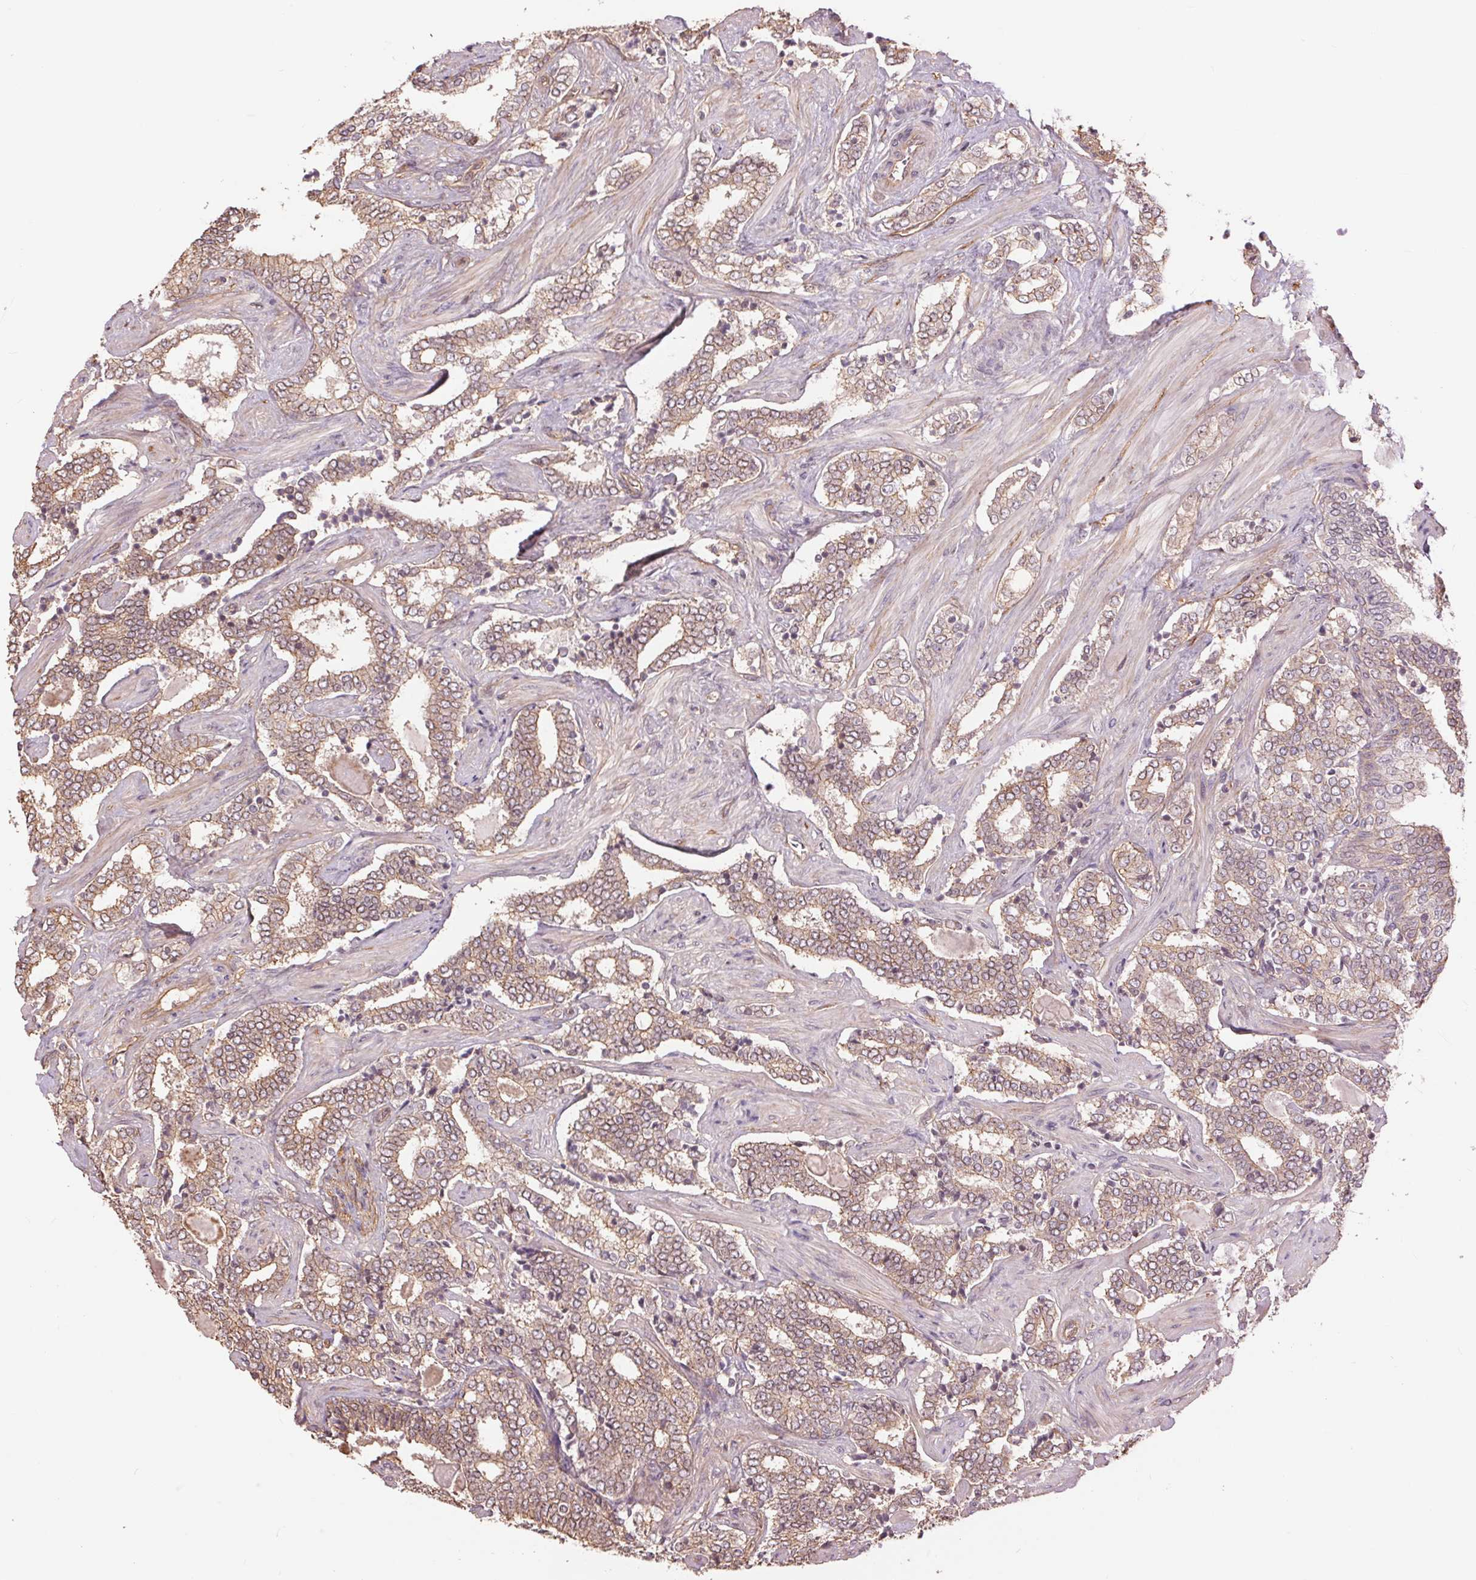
{"staining": {"intensity": "weak", "quantity": "25%-75%", "location": "cytoplasmic/membranous"}, "tissue": "prostate cancer", "cell_type": "Tumor cells", "image_type": "cancer", "snomed": [{"axis": "morphology", "description": "Adenocarcinoma, High grade"}, {"axis": "topography", "description": "Prostate"}], "caption": "Protein positivity by immunohistochemistry (IHC) shows weak cytoplasmic/membranous positivity in approximately 25%-75% of tumor cells in prostate cancer (high-grade adenocarcinoma).", "gene": "PALM", "patient": {"sex": "male", "age": 60}}